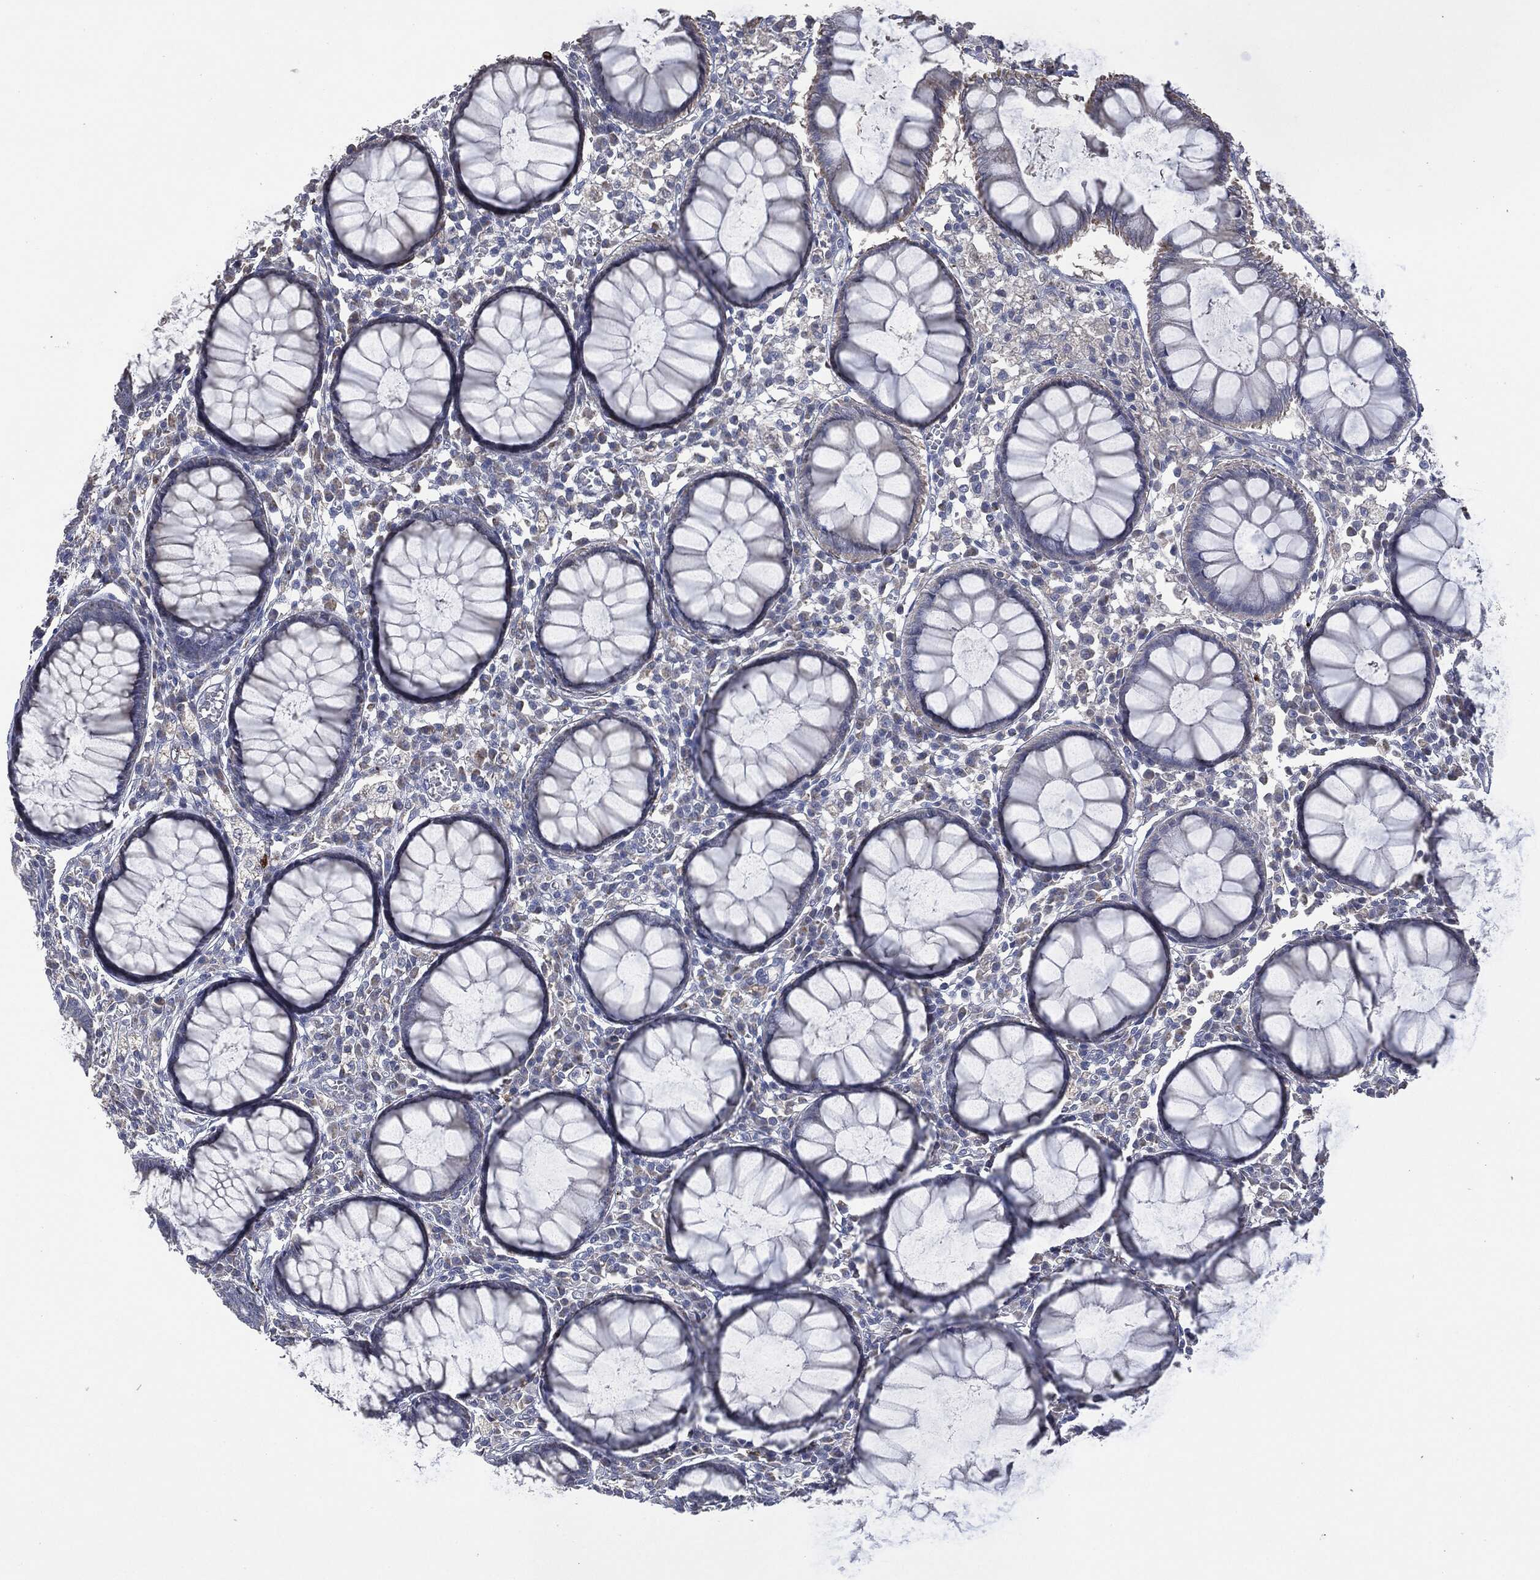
{"staining": {"intensity": "negative", "quantity": "none", "location": "none"}, "tissue": "colon", "cell_type": "Endothelial cells", "image_type": "normal", "snomed": [{"axis": "morphology", "description": "Normal tissue, NOS"}, {"axis": "topography", "description": "Colon"}], "caption": "Human colon stained for a protein using immunohistochemistry (IHC) shows no positivity in endothelial cells.", "gene": "CD33", "patient": {"sex": "male", "age": 65}}